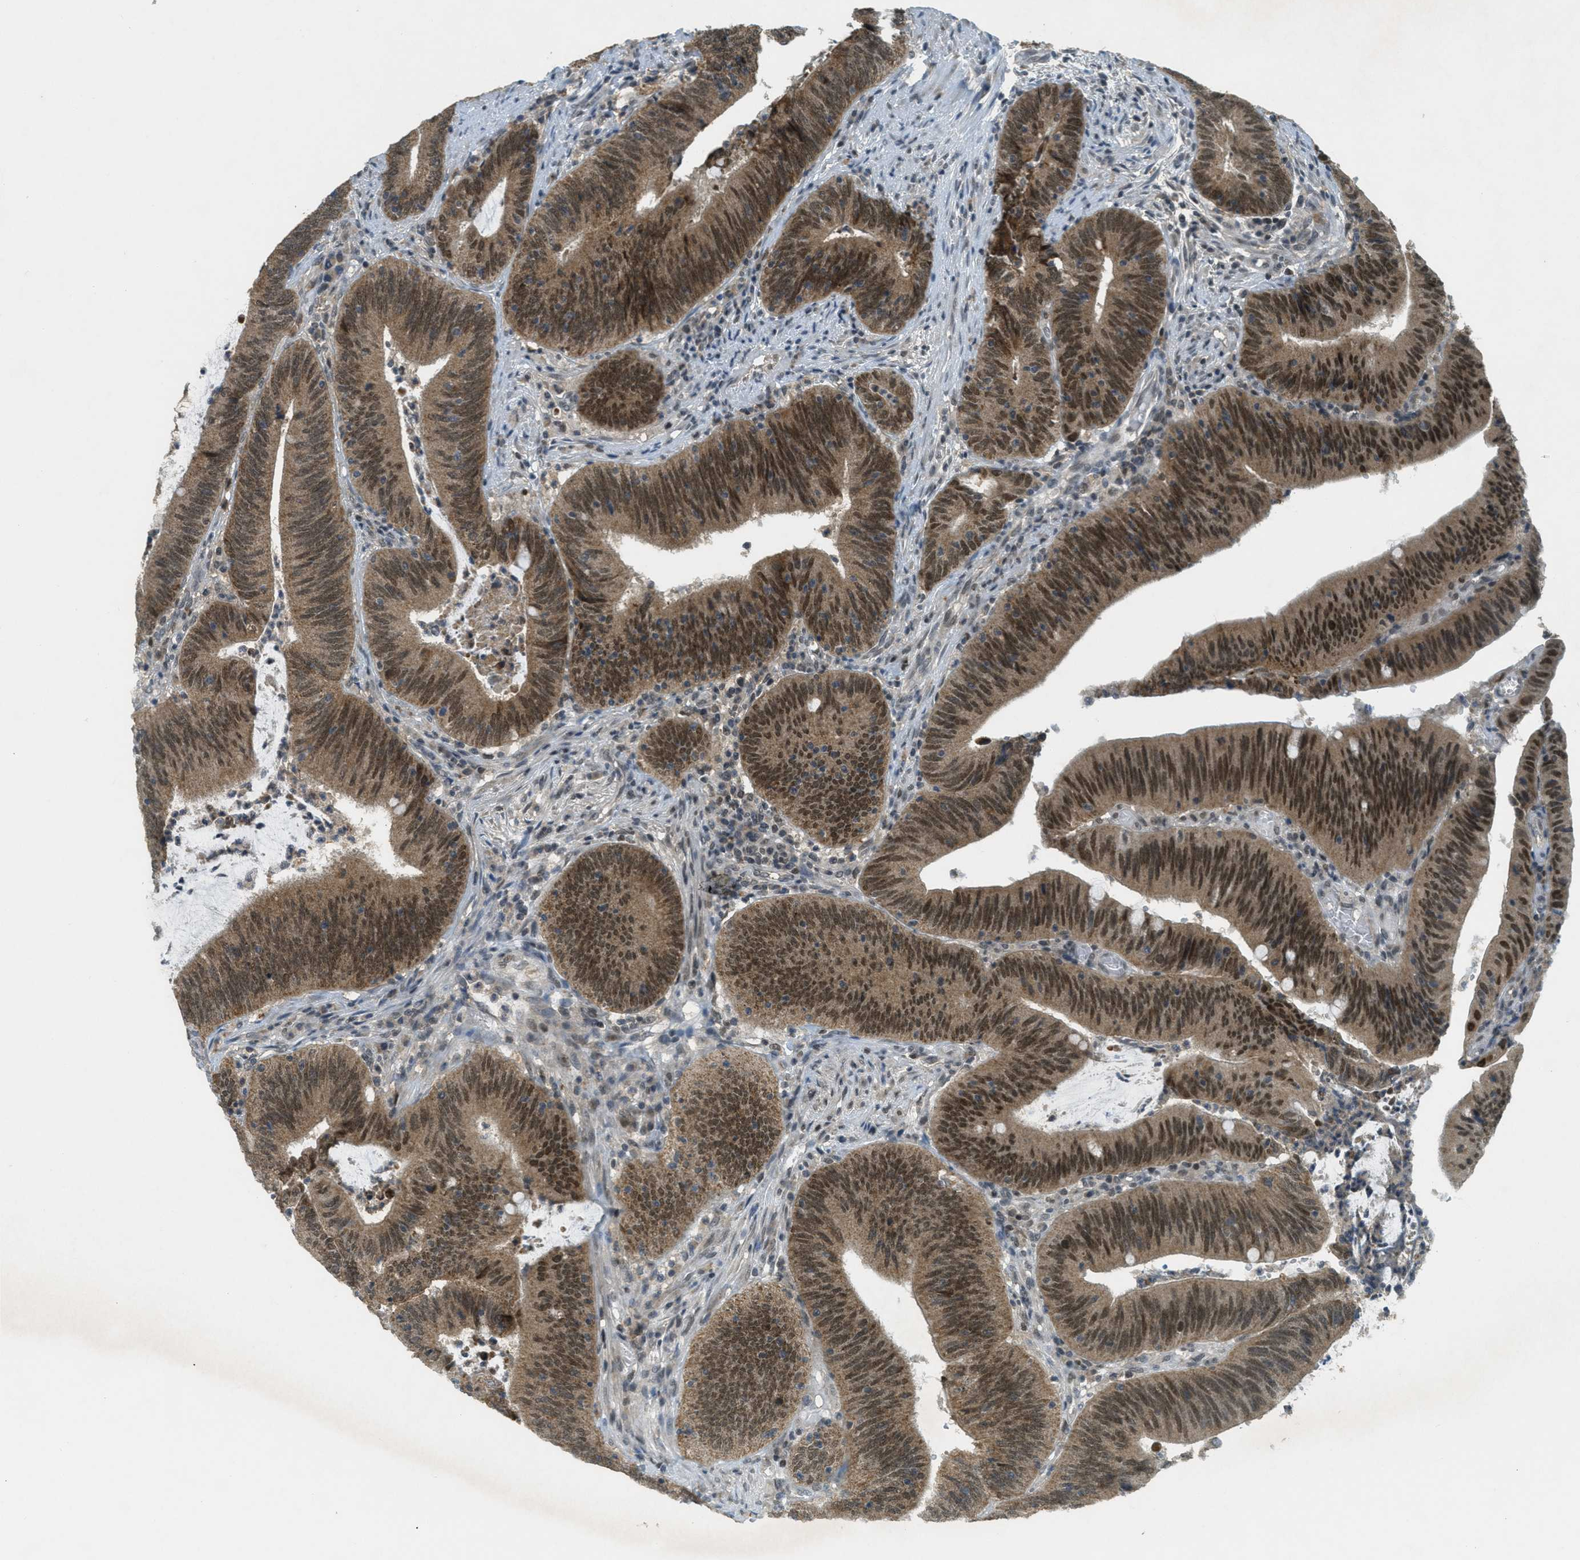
{"staining": {"intensity": "moderate", "quantity": ">75%", "location": "cytoplasmic/membranous,nuclear"}, "tissue": "colorectal cancer", "cell_type": "Tumor cells", "image_type": "cancer", "snomed": [{"axis": "morphology", "description": "Normal tissue, NOS"}, {"axis": "morphology", "description": "Adenocarcinoma, NOS"}, {"axis": "topography", "description": "Rectum"}], "caption": "High-power microscopy captured an immunohistochemistry (IHC) histopathology image of colorectal cancer, revealing moderate cytoplasmic/membranous and nuclear staining in approximately >75% of tumor cells.", "gene": "TCF20", "patient": {"sex": "female", "age": 66}}